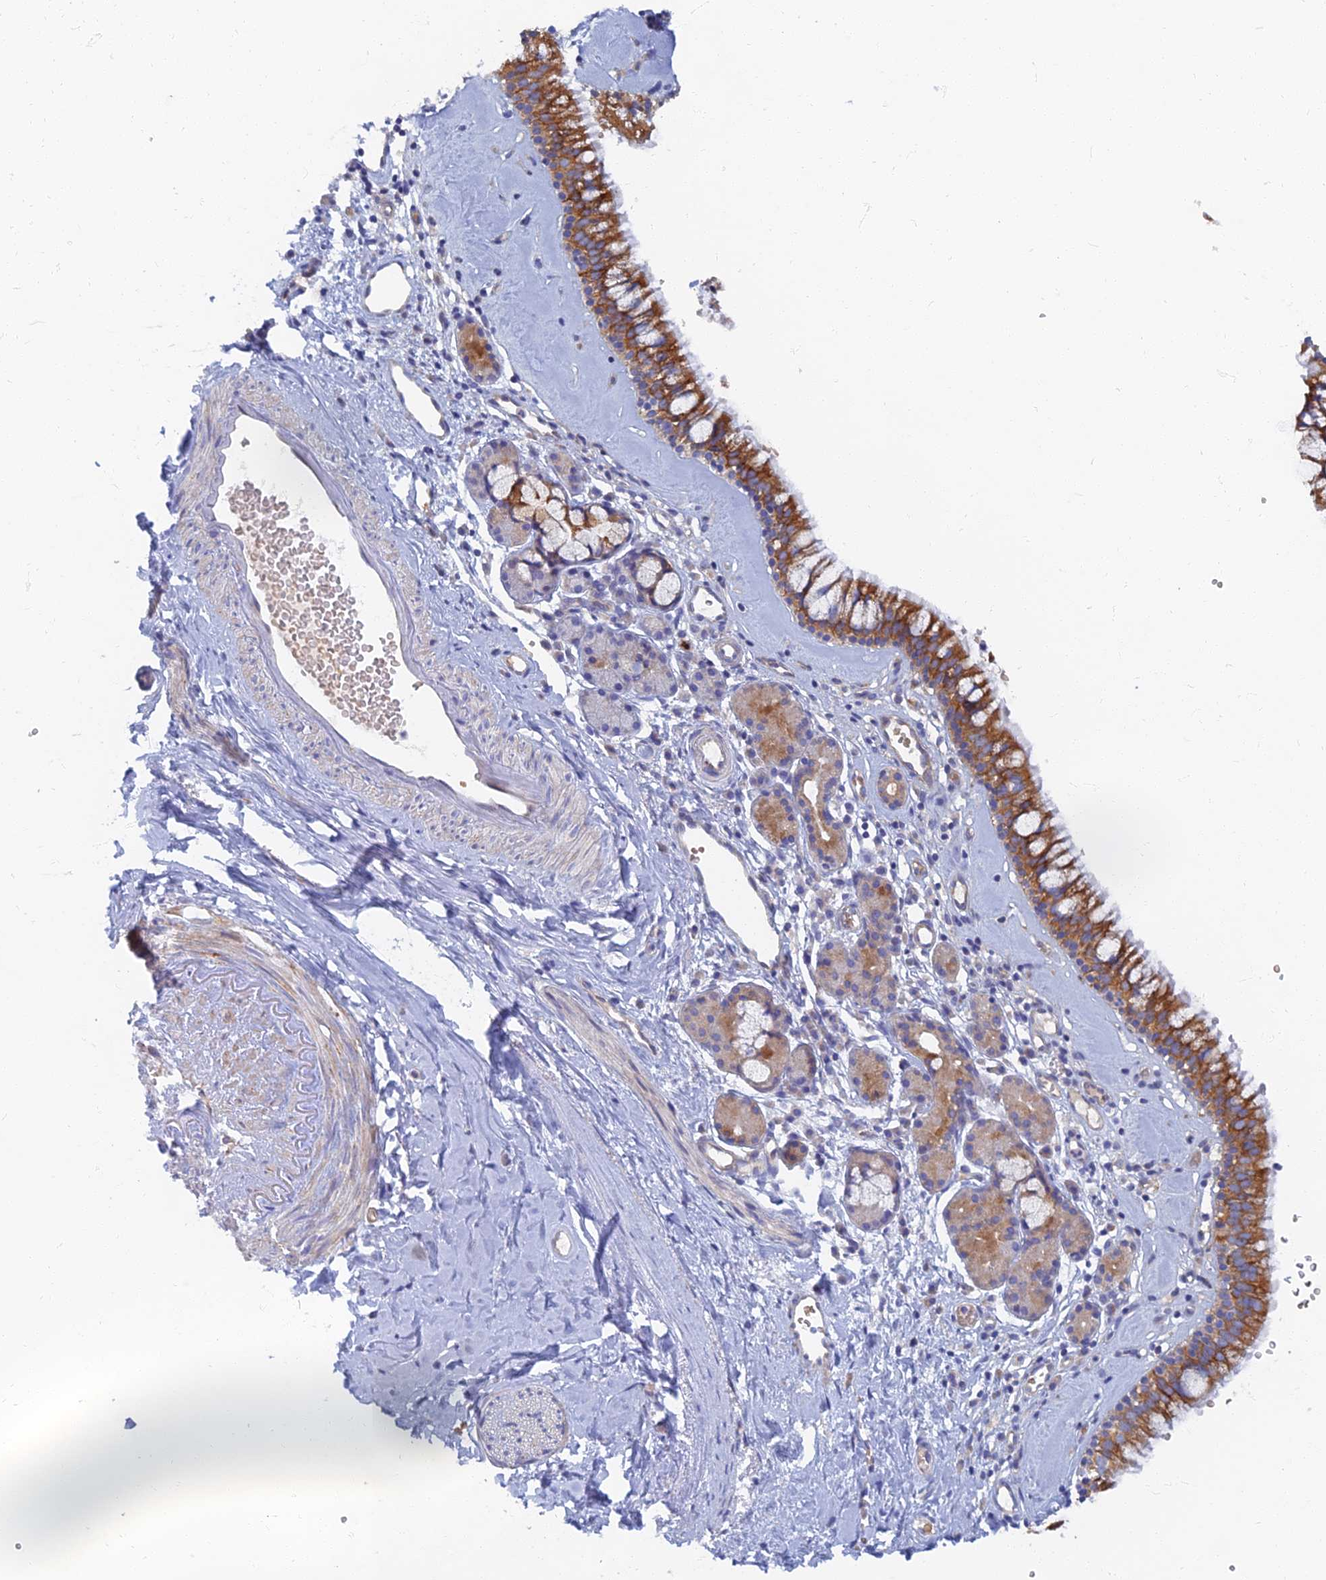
{"staining": {"intensity": "moderate", "quantity": ">75%", "location": "cytoplasmic/membranous"}, "tissue": "nasopharynx", "cell_type": "Respiratory epithelial cells", "image_type": "normal", "snomed": [{"axis": "morphology", "description": "Normal tissue, NOS"}, {"axis": "topography", "description": "Nasopharynx"}], "caption": "Immunohistochemical staining of normal nasopharynx displays medium levels of moderate cytoplasmic/membranous expression in approximately >75% of respiratory epithelial cells.", "gene": "TMEM44", "patient": {"sex": "male", "age": 82}}